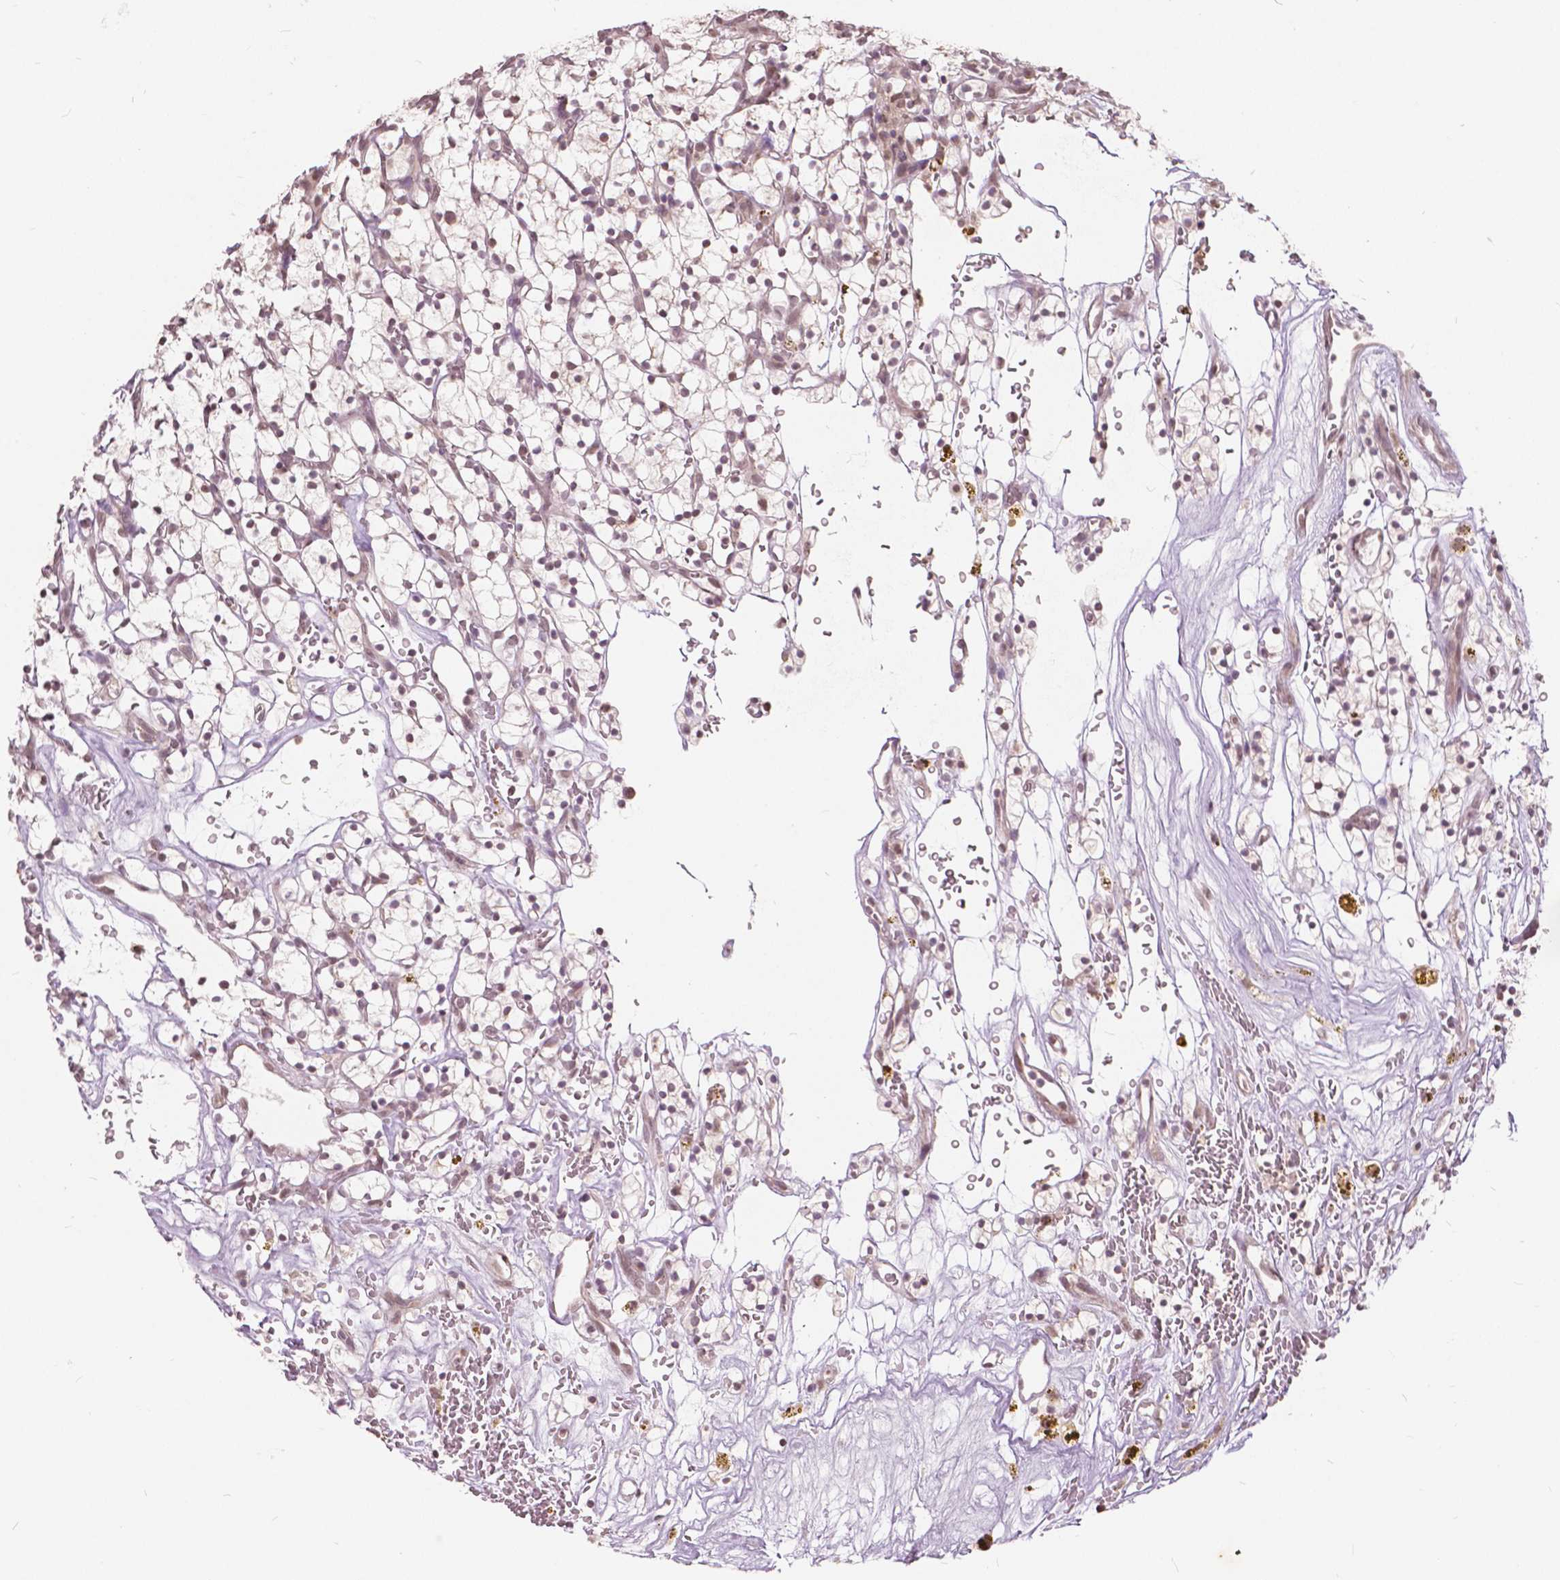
{"staining": {"intensity": "weak", "quantity": ">75%", "location": "nuclear"}, "tissue": "renal cancer", "cell_type": "Tumor cells", "image_type": "cancer", "snomed": [{"axis": "morphology", "description": "Adenocarcinoma, NOS"}, {"axis": "topography", "description": "Kidney"}], "caption": "A brown stain labels weak nuclear staining of a protein in human renal adenocarcinoma tumor cells.", "gene": "HOXA10", "patient": {"sex": "female", "age": 64}}